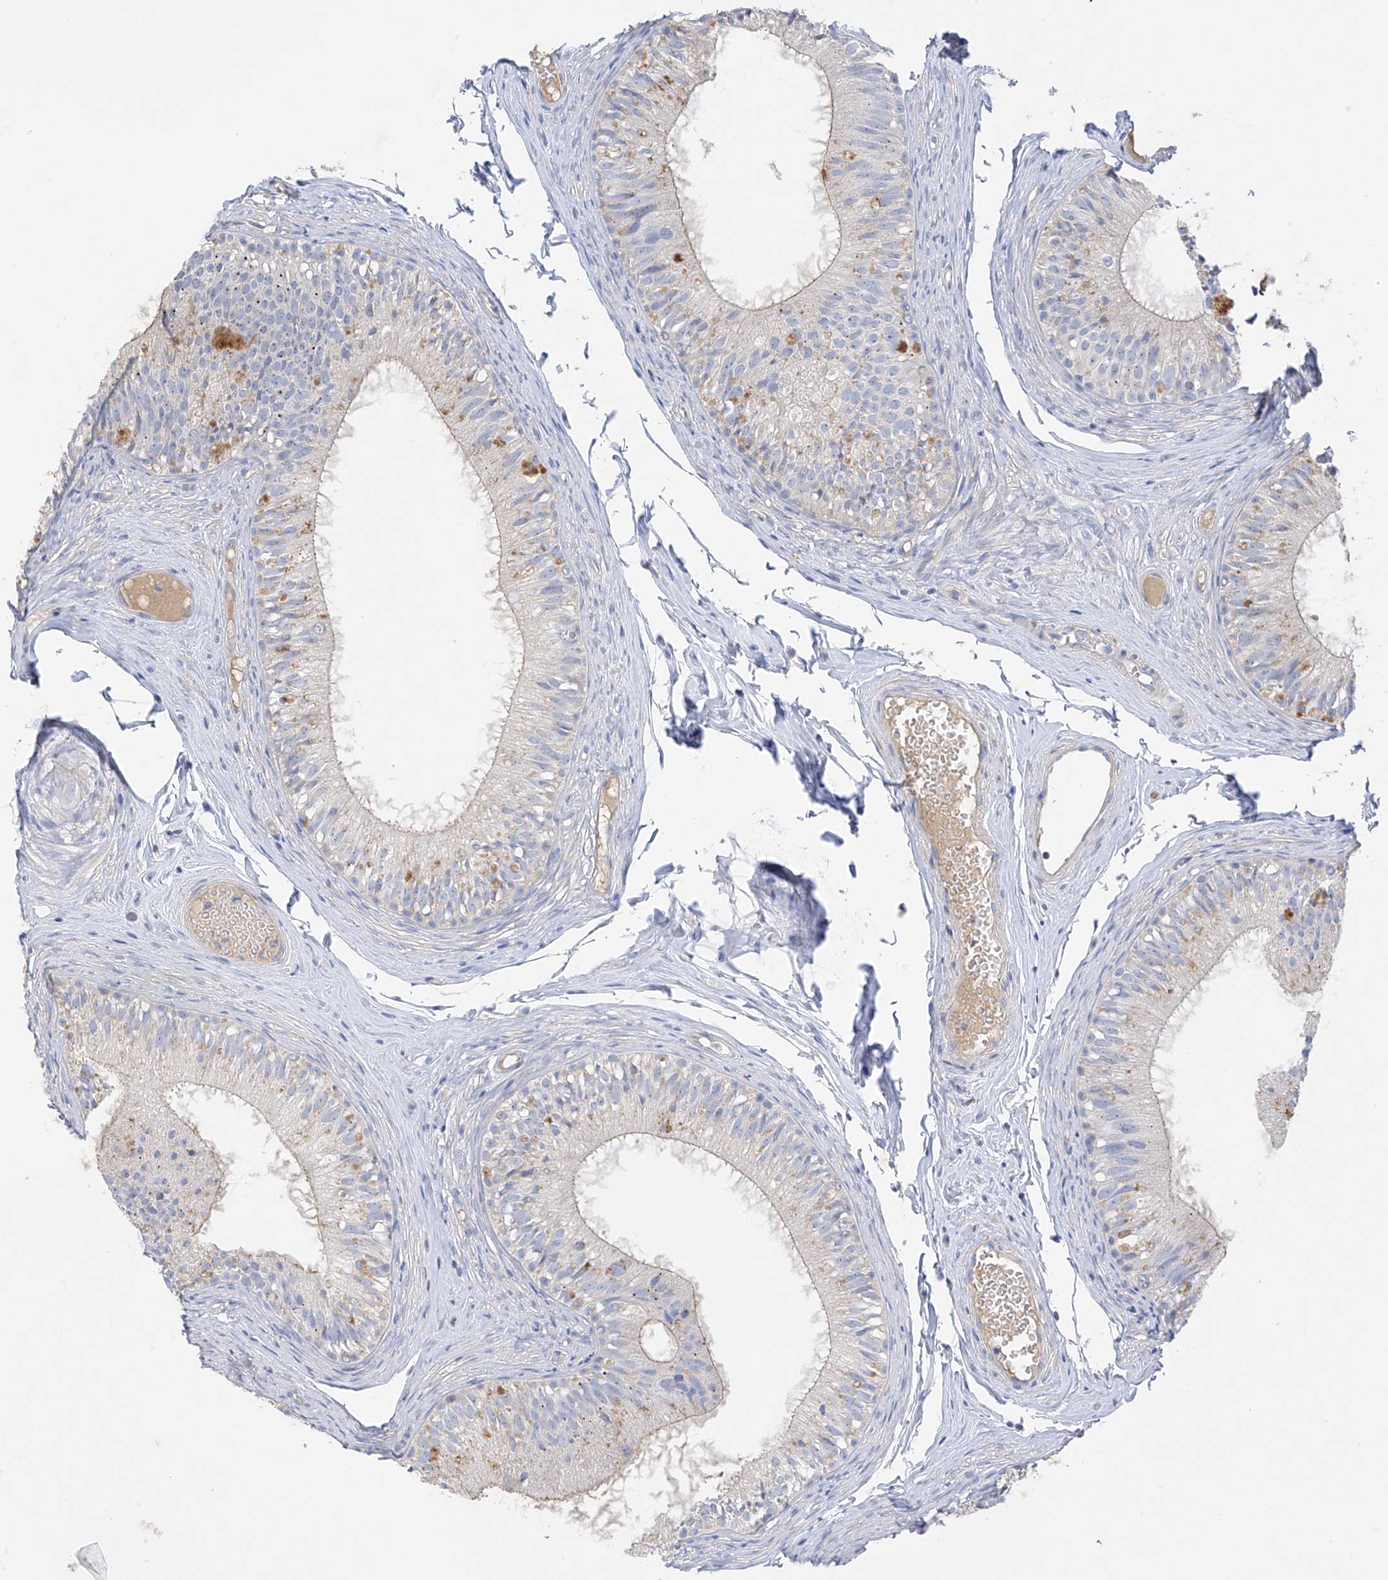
{"staining": {"intensity": "negative", "quantity": "none", "location": "none"}, "tissue": "epididymis", "cell_type": "Glandular cells", "image_type": "normal", "snomed": [{"axis": "morphology", "description": "Normal tissue, NOS"}, {"axis": "morphology", "description": "Seminoma in situ"}, {"axis": "topography", "description": "Testis"}, {"axis": "topography", "description": "Epididymis"}], "caption": "A high-resolution image shows immunohistochemistry staining of unremarkable epididymis, which exhibits no significant expression in glandular cells. The staining is performed using DAB brown chromogen with nuclei counter-stained in using hematoxylin.", "gene": "PRSS12", "patient": {"sex": "male", "age": 28}}